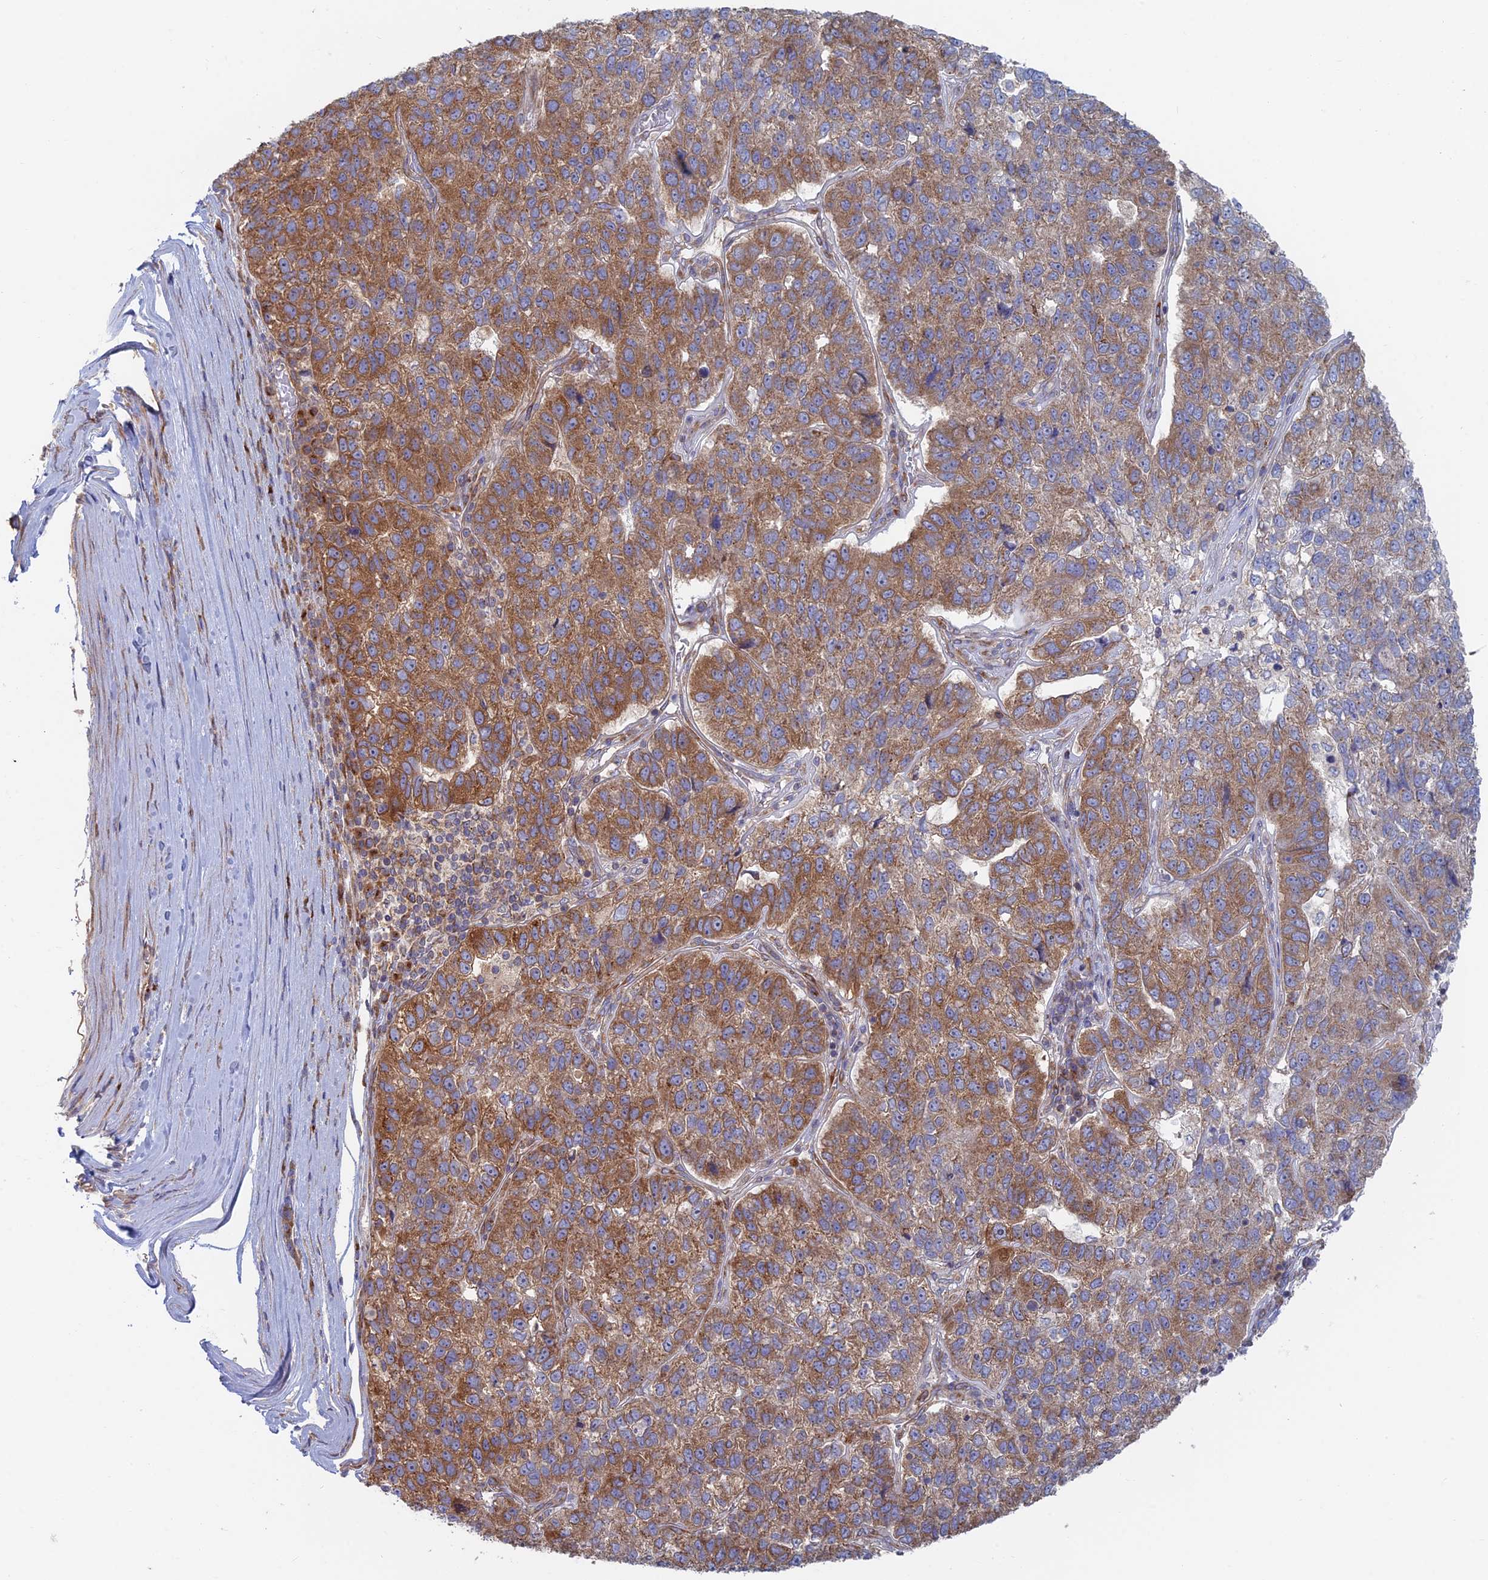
{"staining": {"intensity": "moderate", "quantity": ">75%", "location": "cytoplasmic/membranous"}, "tissue": "pancreatic cancer", "cell_type": "Tumor cells", "image_type": "cancer", "snomed": [{"axis": "morphology", "description": "Adenocarcinoma, NOS"}, {"axis": "topography", "description": "Pancreas"}], "caption": "Tumor cells show medium levels of moderate cytoplasmic/membranous positivity in about >75% of cells in human pancreatic cancer.", "gene": "TBC1D30", "patient": {"sex": "female", "age": 61}}